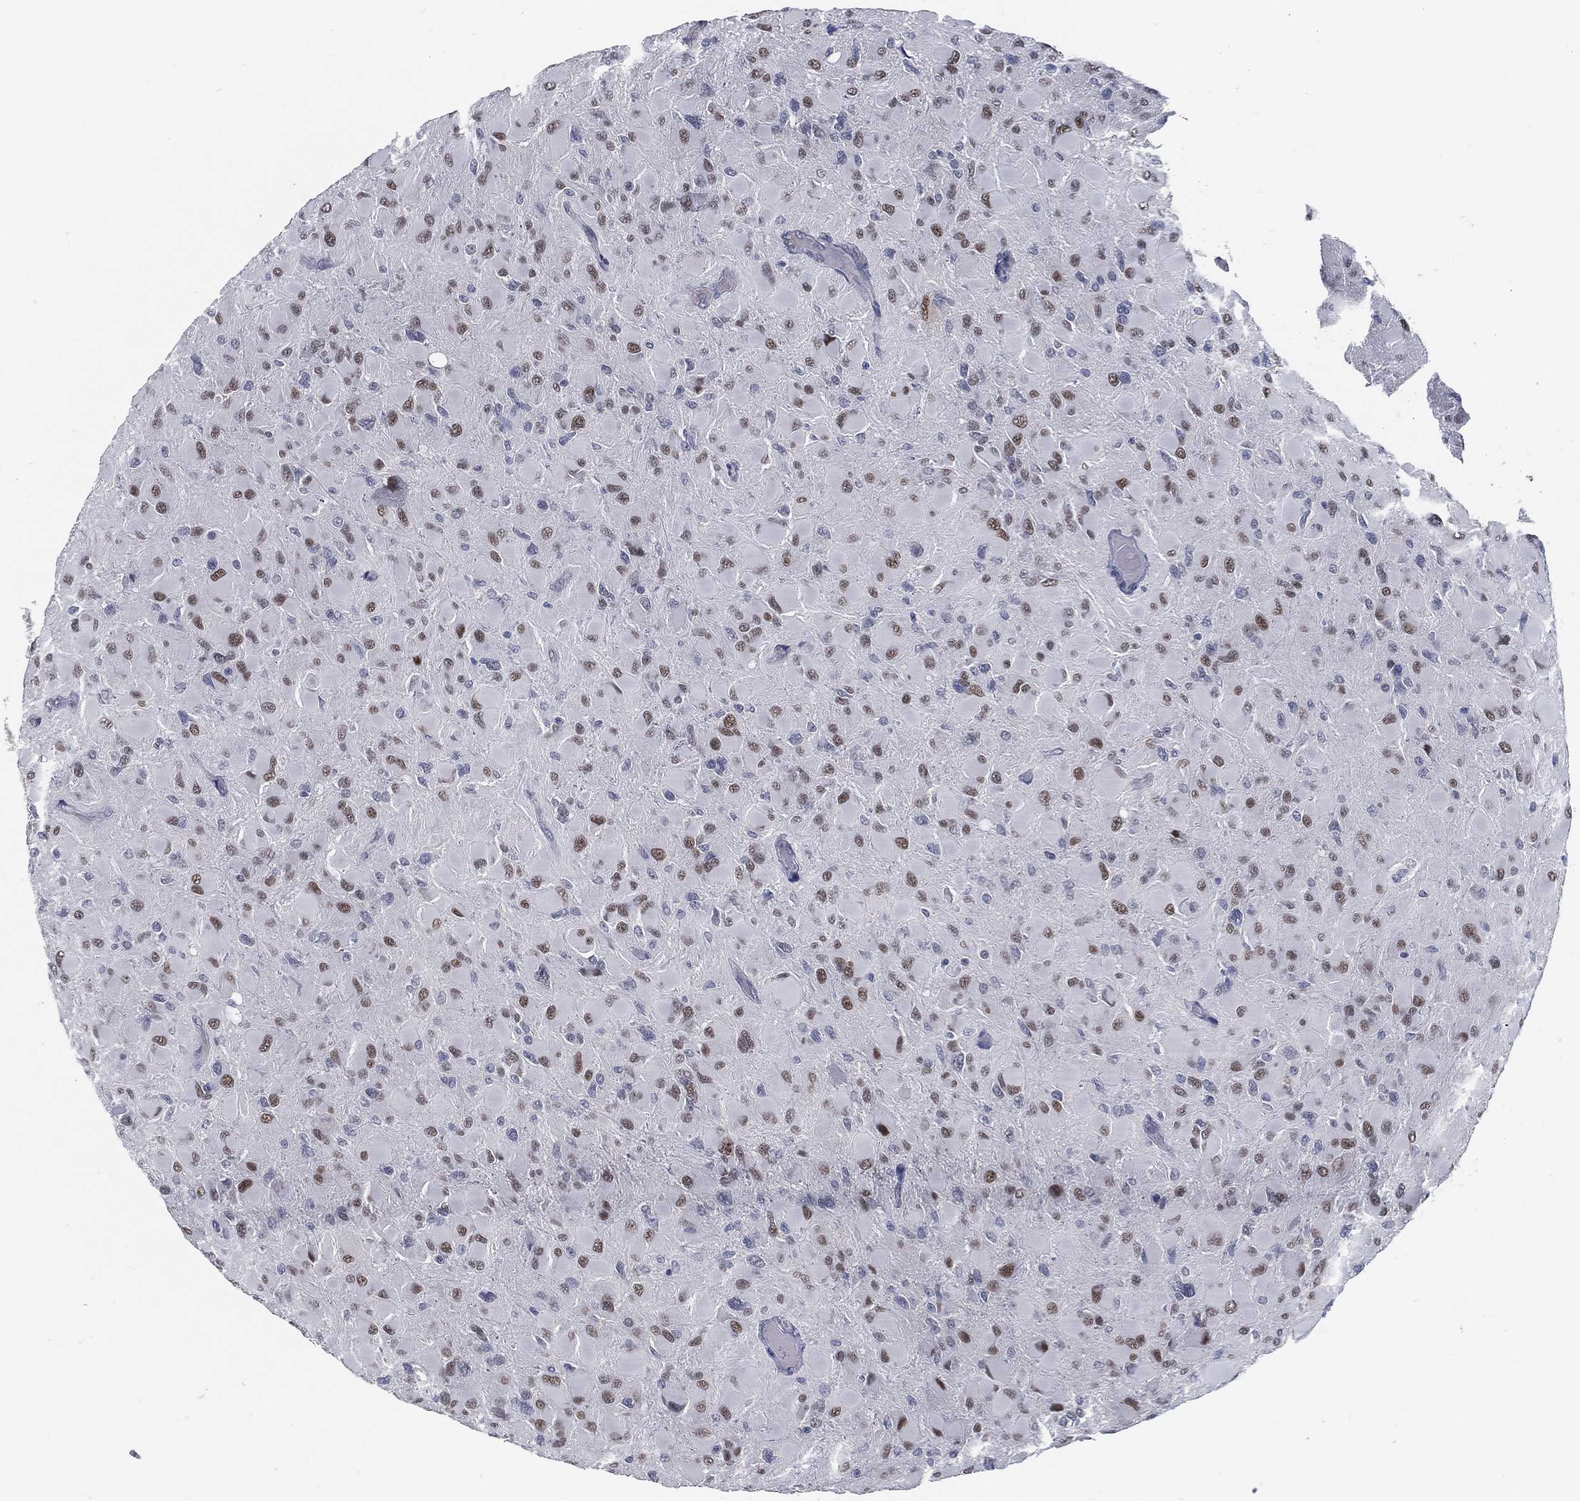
{"staining": {"intensity": "moderate", "quantity": "25%-75%", "location": "nuclear"}, "tissue": "glioma", "cell_type": "Tumor cells", "image_type": "cancer", "snomed": [{"axis": "morphology", "description": "Glioma, malignant, High grade"}, {"axis": "topography", "description": "Cerebral cortex"}], "caption": "Immunohistochemistry micrograph of glioma stained for a protein (brown), which demonstrates medium levels of moderate nuclear expression in approximately 25%-75% of tumor cells.", "gene": "PROM1", "patient": {"sex": "female", "age": 36}}